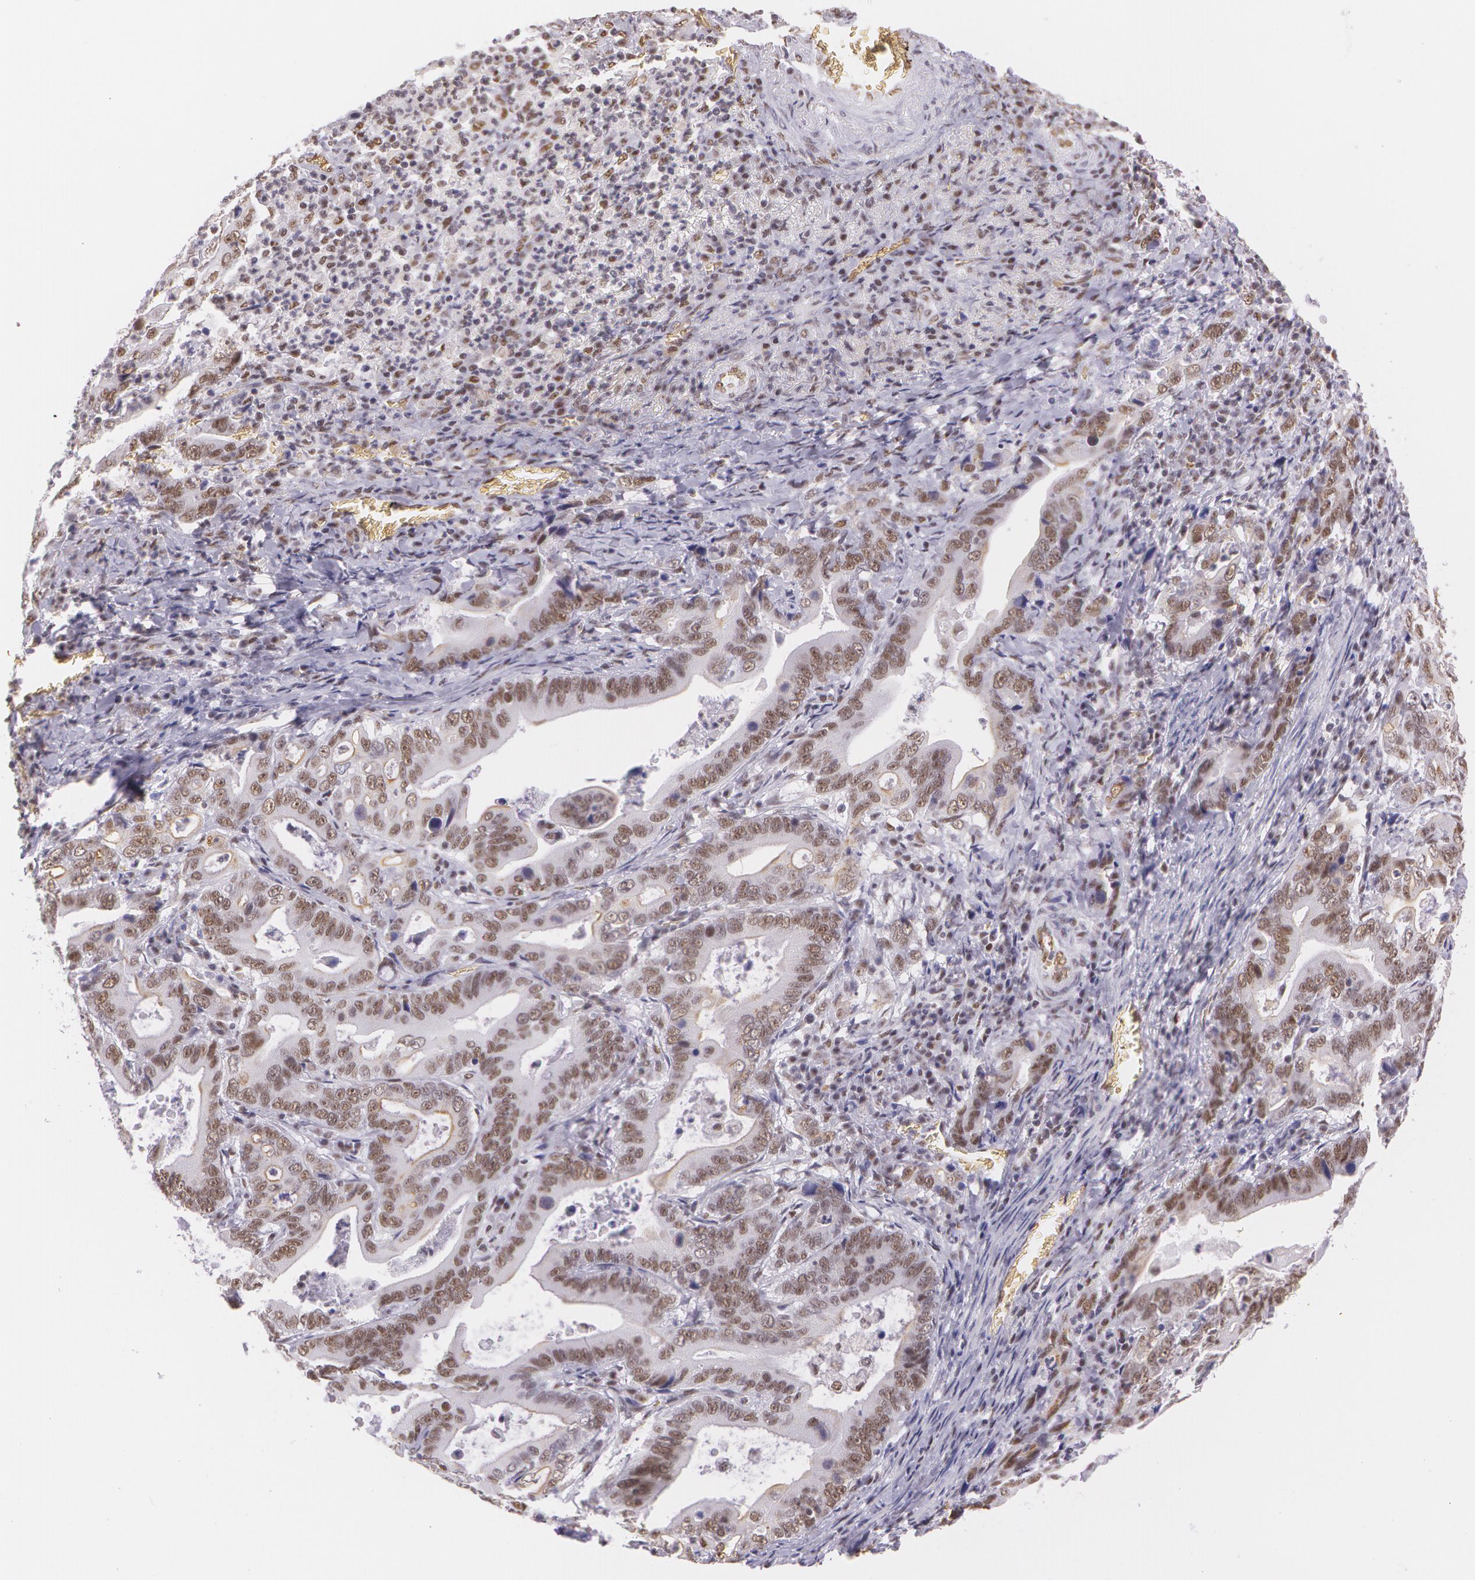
{"staining": {"intensity": "moderate", "quantity": ">75%", "location": "nuclear"}, "tissue": "stomach cancer", "cell_type": "Tumor cells", "image_type": "cancer", "snomed": [{"axis": "morphology", "description": "Adenocarcinoma, NOS"}, {"axis": "topography", "description": "Stomach, upper"}], "caption": "This is a photomicrograph of immunohistochemistry (IHC) staining of stomach cancer, which shows moderate staining in the nuclear of tumor cells.", "gene": "NBN", "patient": {"sex": "male", "age": 63}}